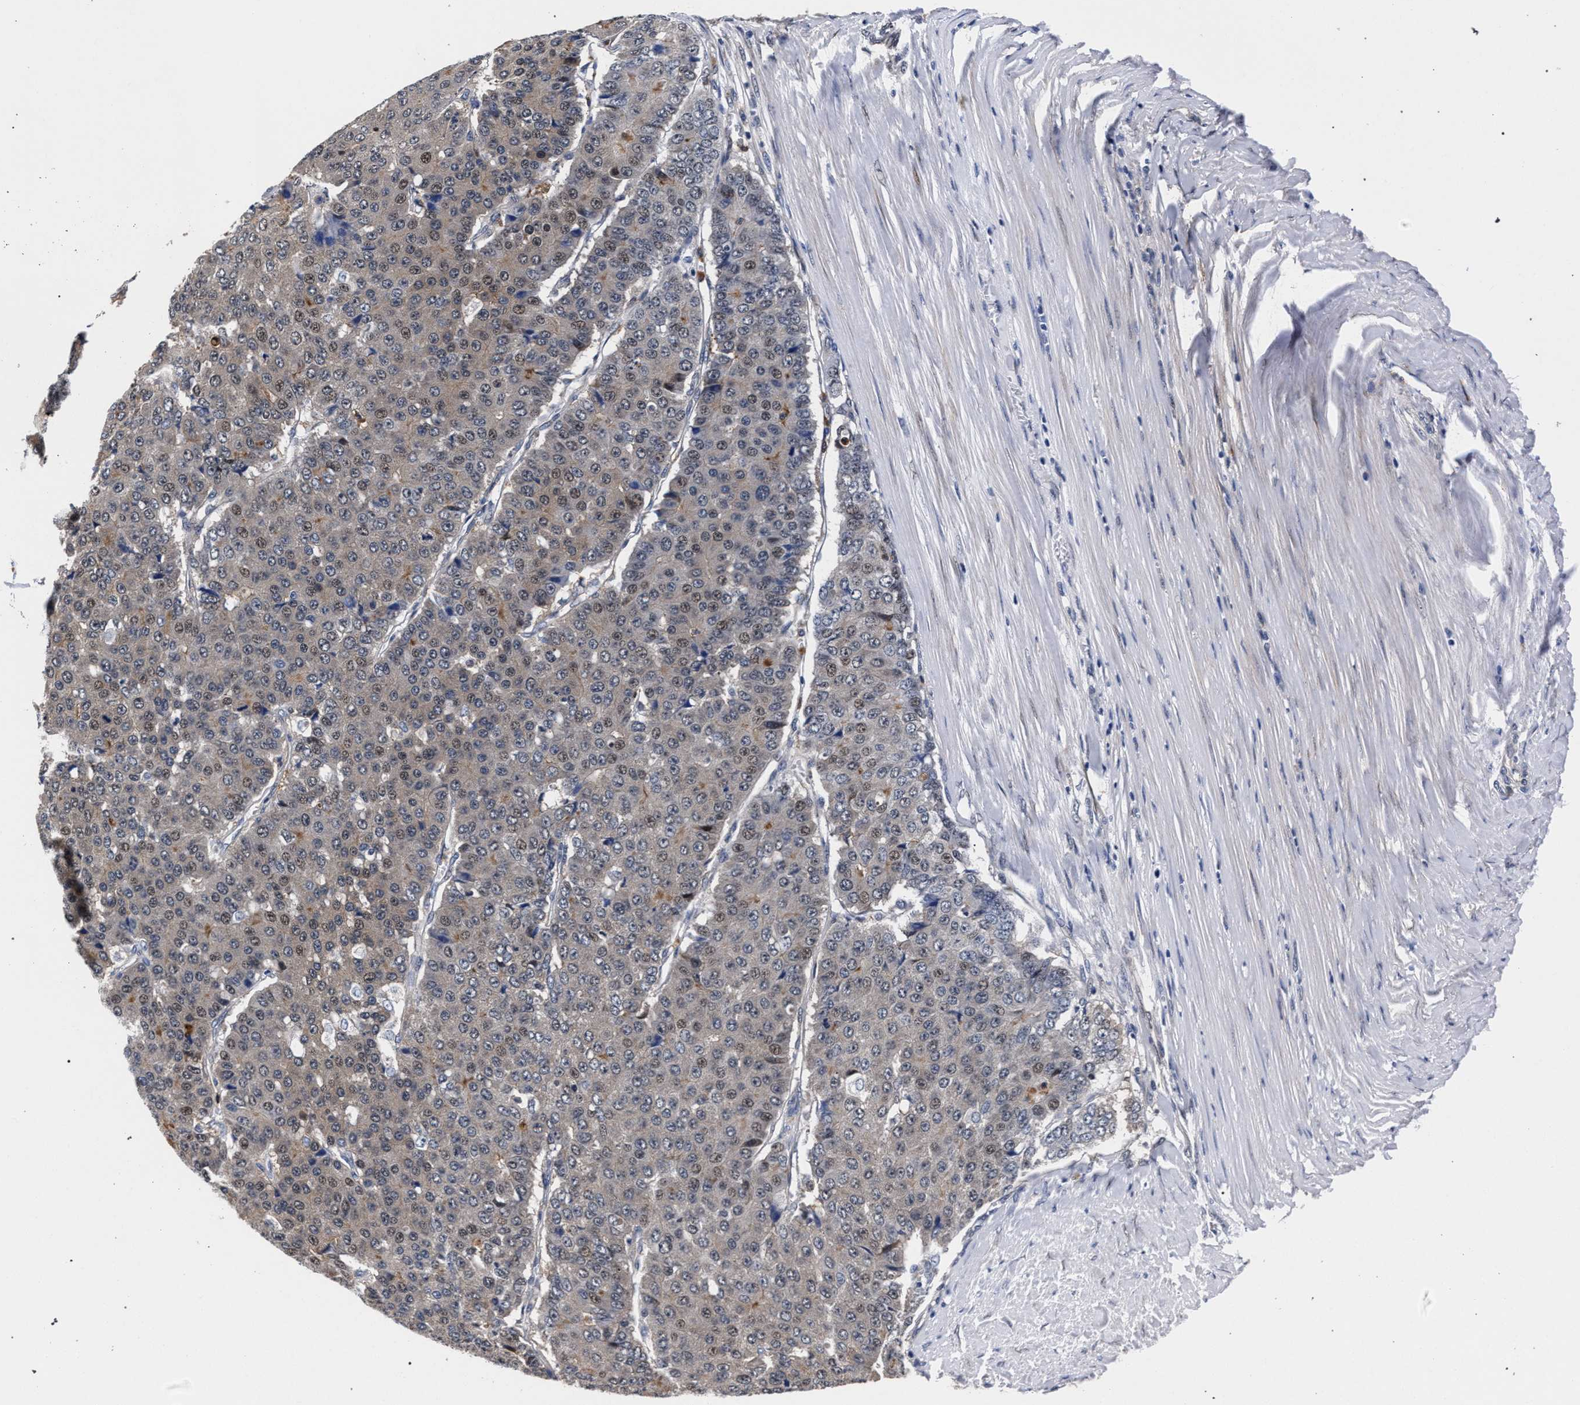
{"staining": {"intensity": "weak", "quantity": "25%-75%", "location": "nuclear"}, "tissue": "pancreatic cancer", "cell_type": "Tumor cells", "image_type": "cancer", "snomed": [{"axis": "morphology", "description": "Adenocarcinoma, NOS"}, {"axis": "topography", "description": "Pancreas"}], "caption": "This photomicrograph reveals IHC staining of human pancreatic adenocarcinoma, with low weak nuclear positivity in about 25%-75% of tumor cells.", "gene": "ZNF462", "patient": {"sex": "male", "age": 50}}